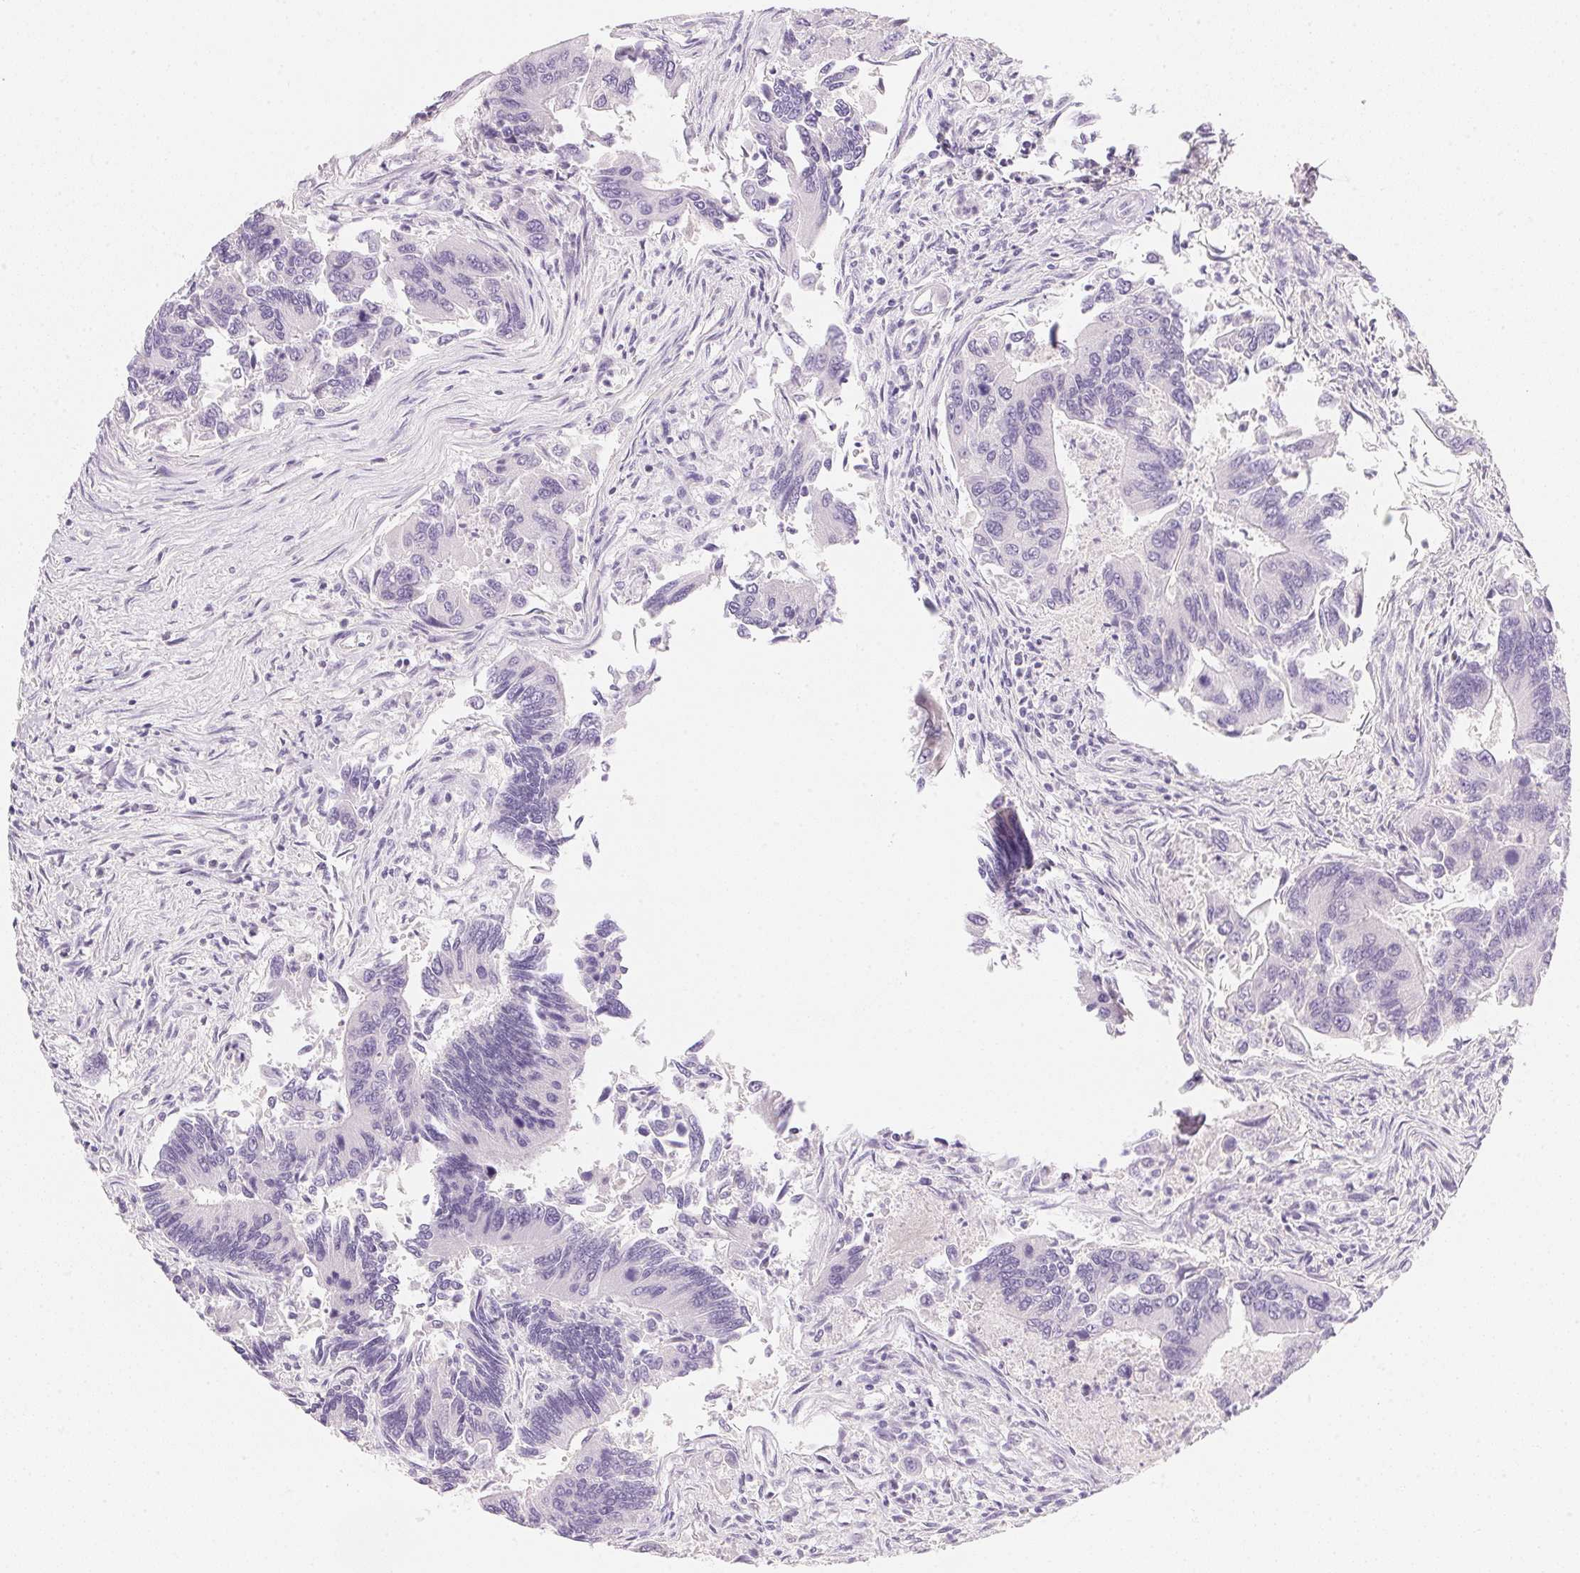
{"staining": {"intensity": "negative", "quantity": "none", "location": "none"}, "tissue": "colorectal cancer", "cell_type": "Tumor cells", "image_type": "cancer", "snomed": [{"axis": "morphology", "description": "Adenocarcinoma, NOS"}, {"axis": "topography", "description": "Colon"}], "caption": "Colorectal cancer (adenocarcinoma) stained for a protein using IHC displays no expression tumor cells.", "gene": "ACP3", "patient": {"sex": "female", "age": 67}}